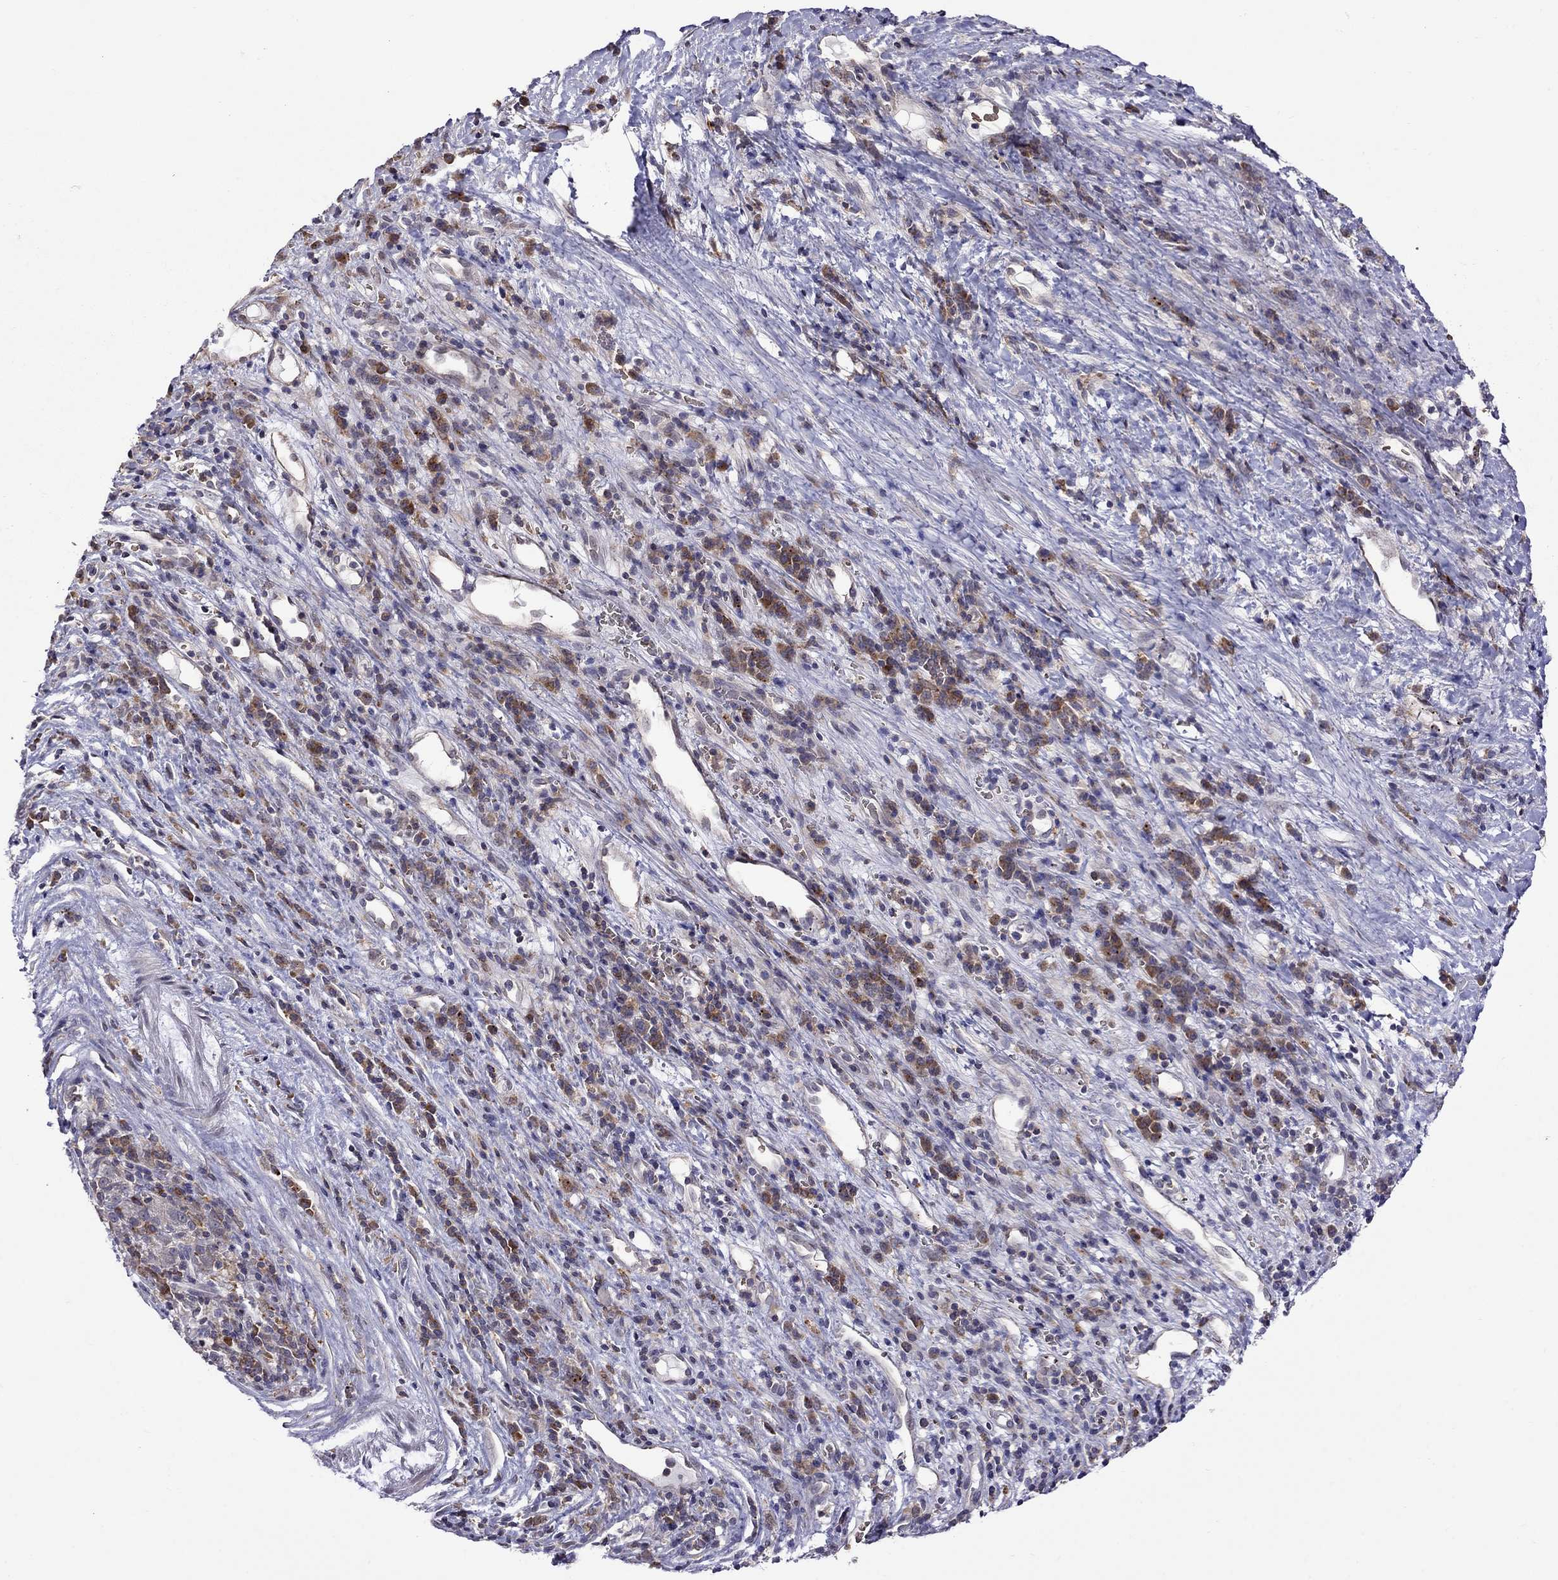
{"staining": {"intensity": "negative", "quantity": "none", "location": "none"}, "tissue": "liver cancer", "cell_type": "Tumor cells", "image_type": "cancer", "snomed": [{"axis": "morphology", "description": "Carcinoma, Hepatocellular, NOS"}, {"axis": "topography", "description": "Liver"}], "caption": "Immunohistochemistry micrograph of liver cancer stained for a protein (brown), which reveals no positivity in tumor cells. (DAB (3,3'-diaminobenzidine) IHC with hematoxylin counter stain).", "gene": "ADAM28", "patient": {"sex": "female", "age": 60}}